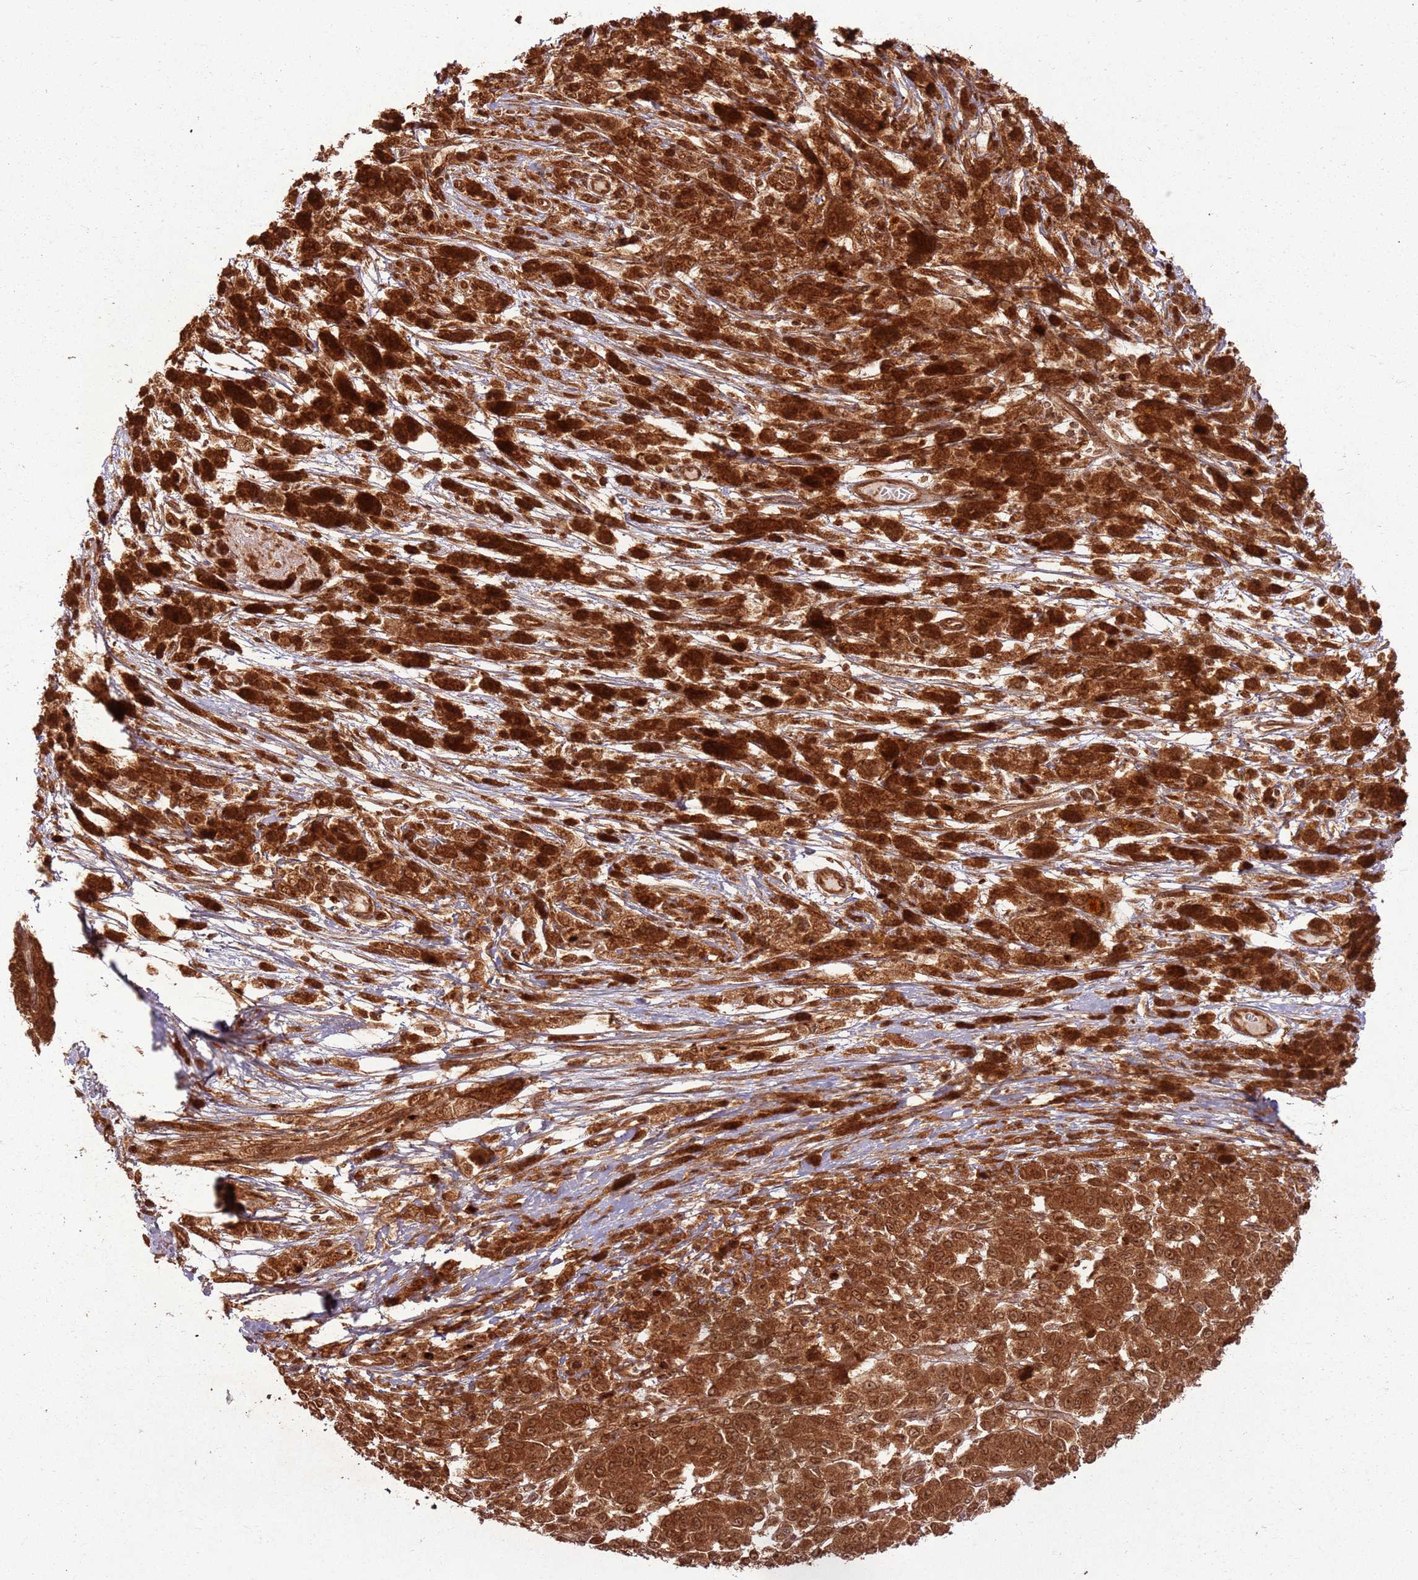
{"staining": {"intensity": "strong", "quantity": ">75%", "location": "cytoplasmic/membranous,nuclear"}, "tissue": "melanoma", "cell_type": "Tumor cells", "image_type": "cancer", "snomed": [{"axis": "morphology", "description": "Malignant melanoma, NOS"}, {"axis": "topography", "description": "Skin"}], "caption": "Brown immunohistochemical staining in human melanoma displays strong cytoplasmic/membranous and nuclear positivity in approximately >75% of tumor cells.", "gene": "TBC1D13", "patient": {"sex": "female", "age": 52}}